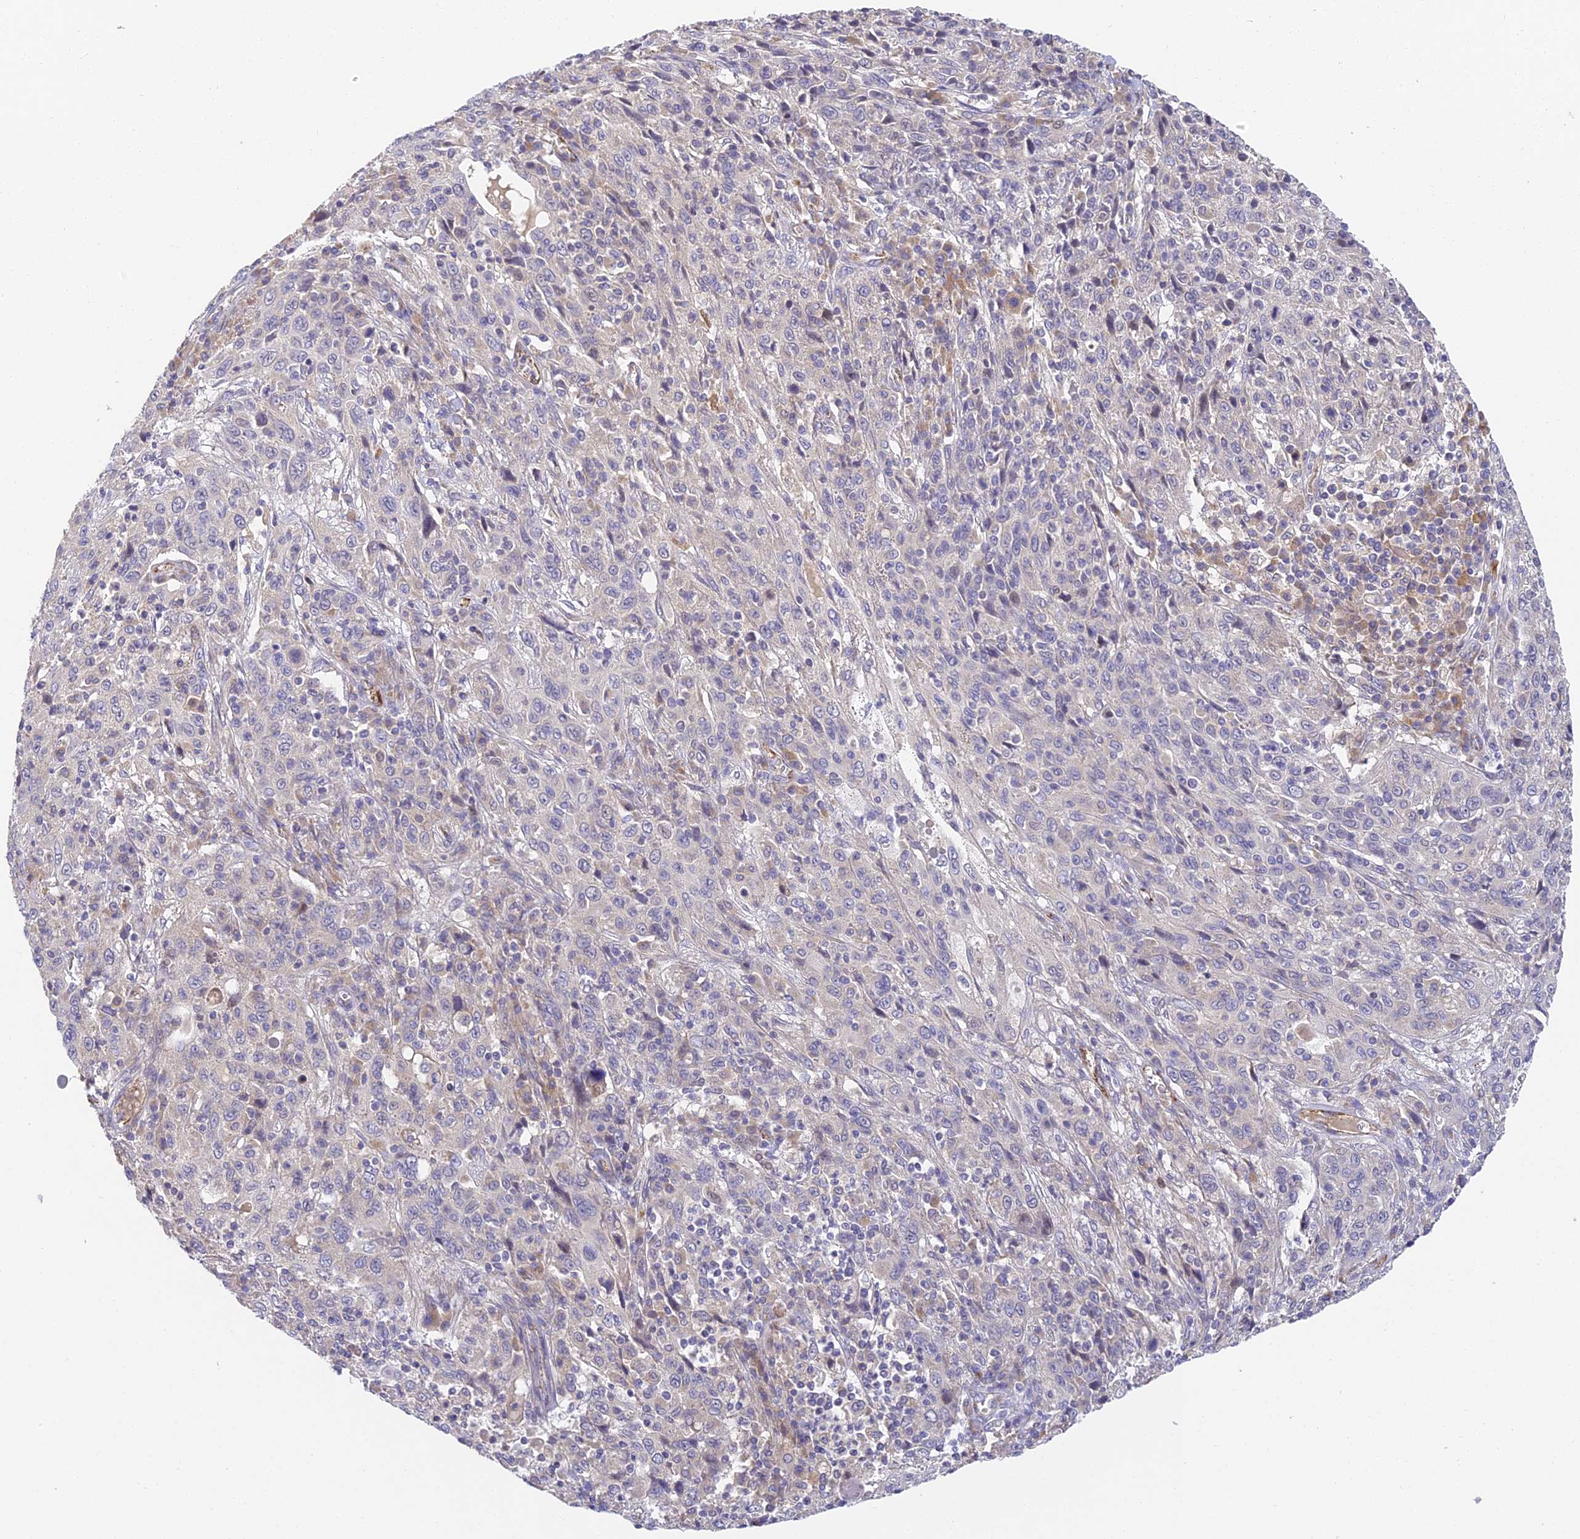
{"staining": {"intensity": "negative", "quantity": "none", "location": "none"}, "tissue": "cervical cancer", "cell_type": "Tumor cells", "image_type": "cancer", "snomed": [{"axis": "morphology", "description": "Squamous cell carcinoma, NOS"}, {"axis": "topography", "description": "Cervix"}], "caption": "A high-resolution histopathology image shows immunohistochemistry (IHC) staining of cervical cancer, which shows no significant positivity in tumor cells.", "gene": "DNAAF10", "patient": {"sex": "female", "age": 46}}